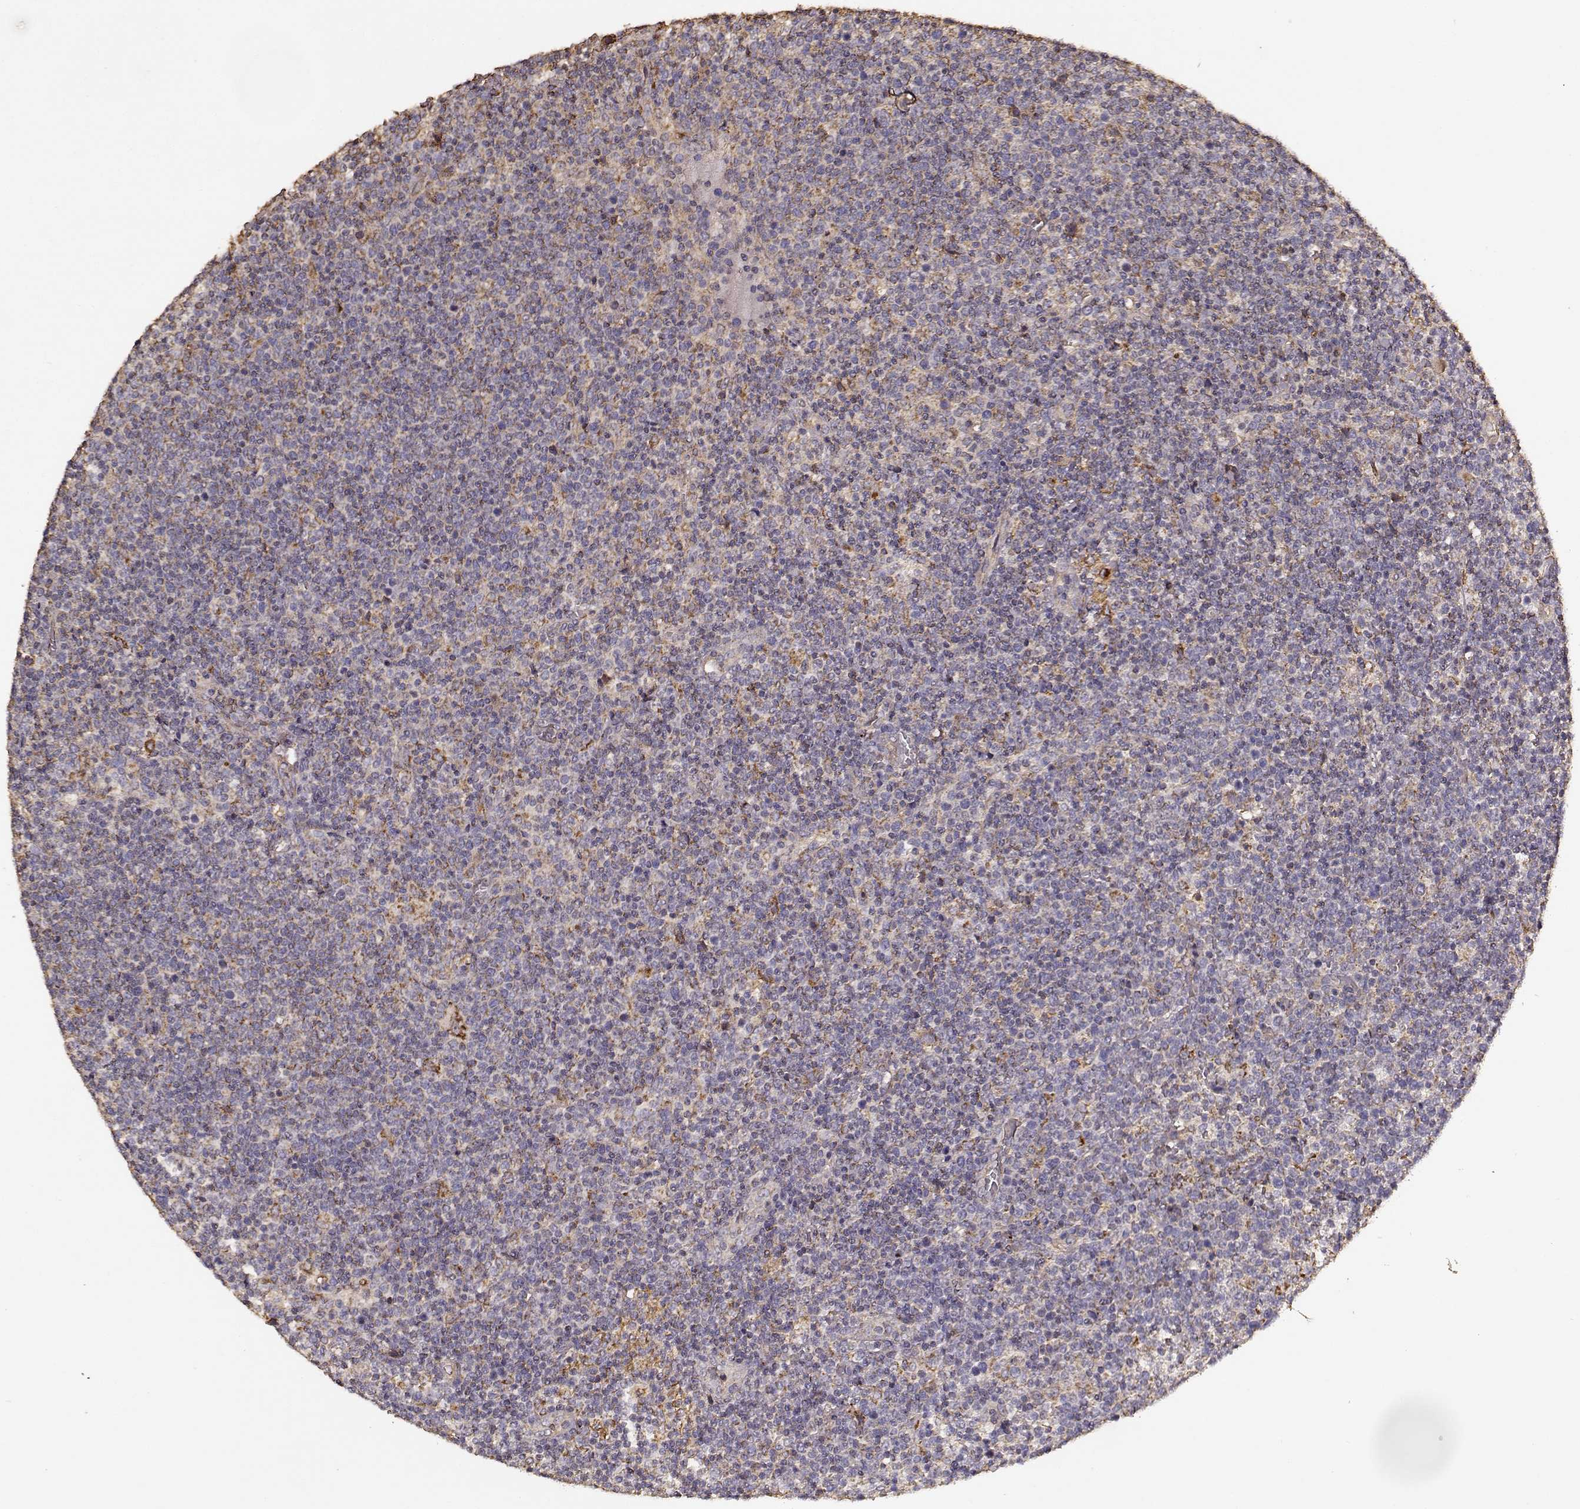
{"staining": {"intensity": "moderate", "quantity": "25%-75%", "location": "cytoplasmic/membranous"}, "tissue": "lymphoma", "cell_type": "Tumor cells", "image_type": "cancer", "snomed": [{"axis": "morphology", "description": "Malignant lymphoma, non-Hodgkin's type, High grade"}, {"axis": "topography", "description": "Lymph node"}], "caption": "Immunohistochemical staining of human lymphoma reveals medium levels of moderate cytoplasmic/membranous staining in about 25%-75% of tumor cells.", "gene": "PTGES2", "patient": {"sex": "male", "age": 61}}